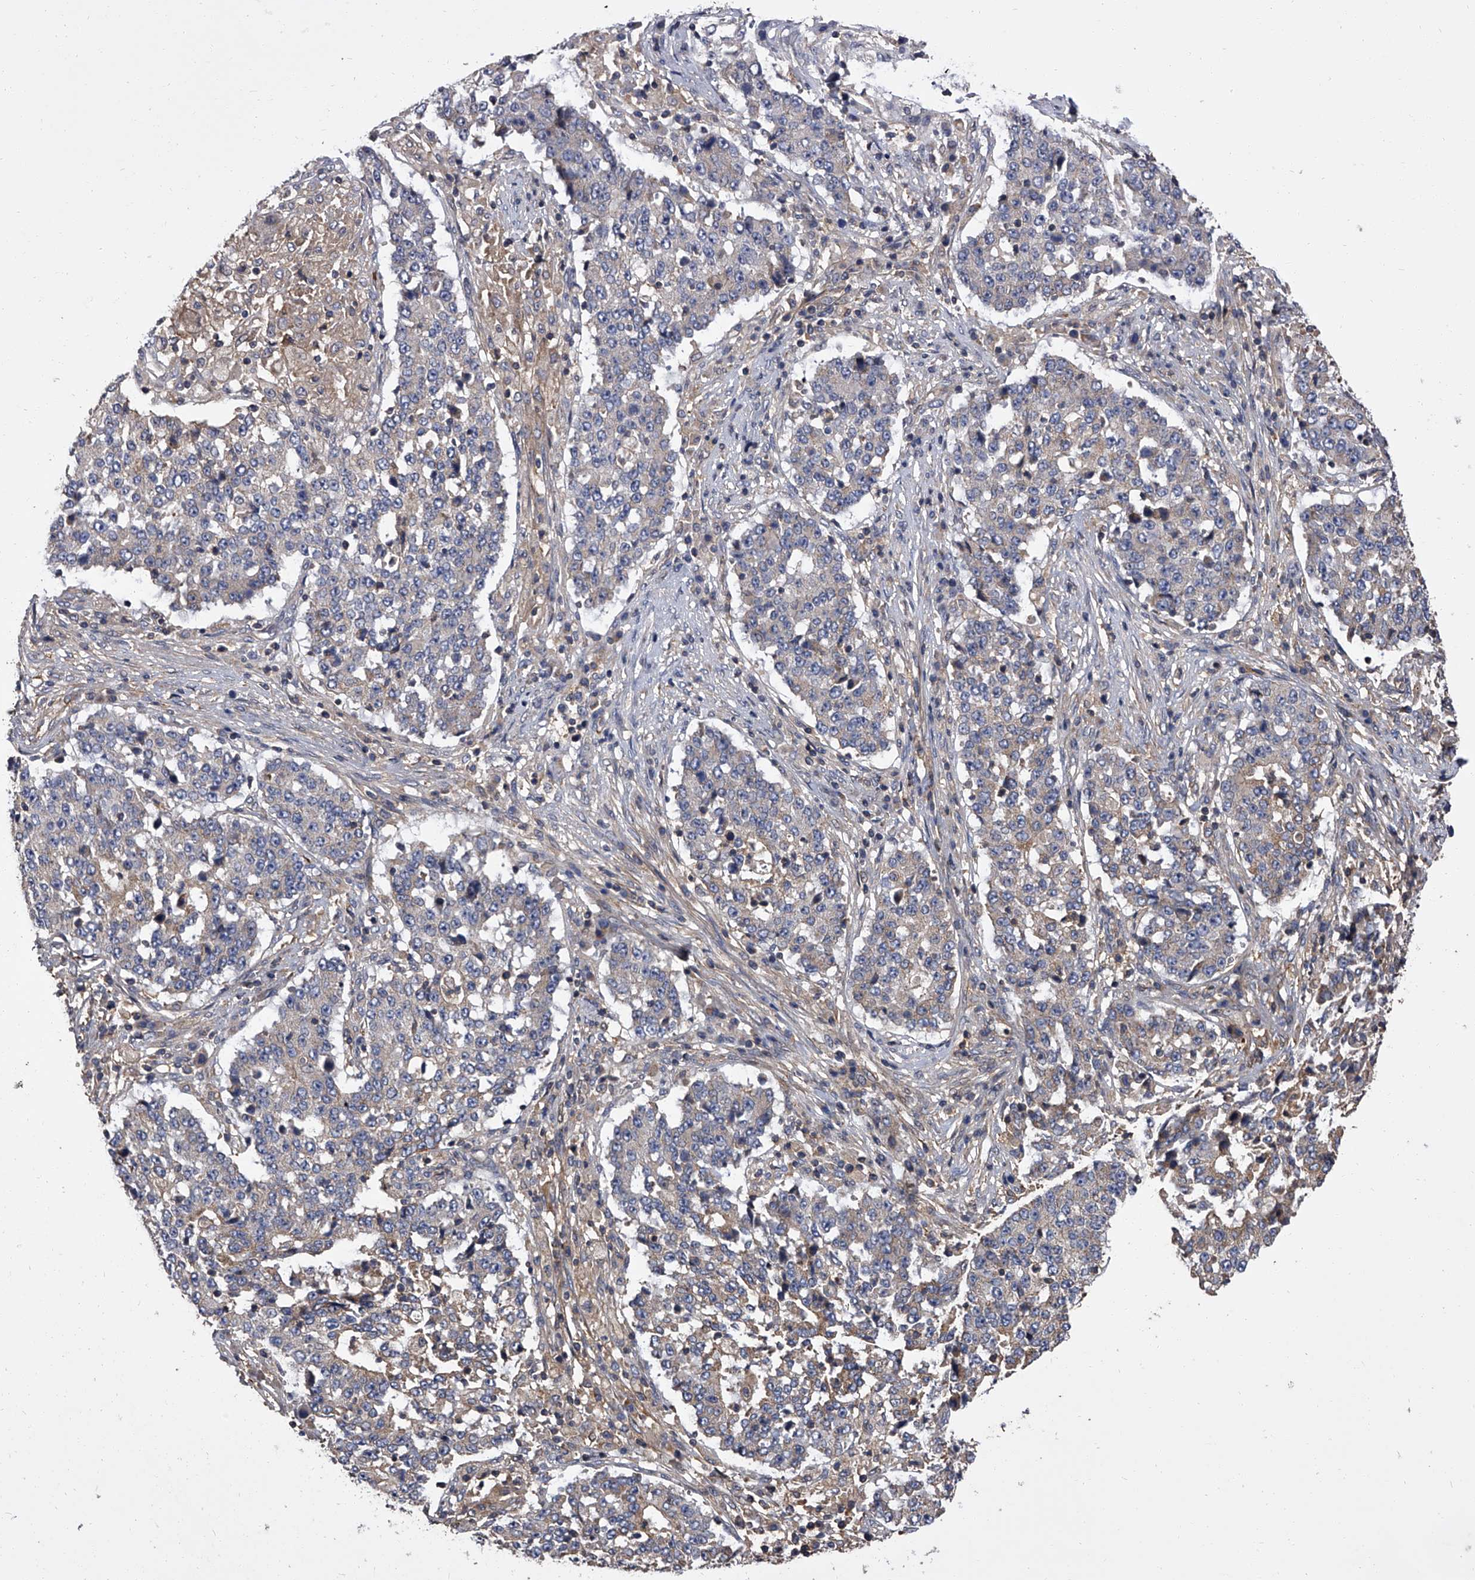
{"staining": {"intensity": "negative", "quantity": "none", "location": "none"}, "tissue": "stomach cancer", "cell_type": "Tumor cells", "image_type": "cancer", "snomed": [{"axis": "morphology", "description": "Adenocarcinoma, NOS"}, {"axis": "topography", "description": "Stomach"}], "caption": "Adenocarcinoma (stomach) was stained to show a protein in brown. There is no significant positivity in tumor cells.", "gene": "STK36", "patient": {"sex": "male", "age": 59}}